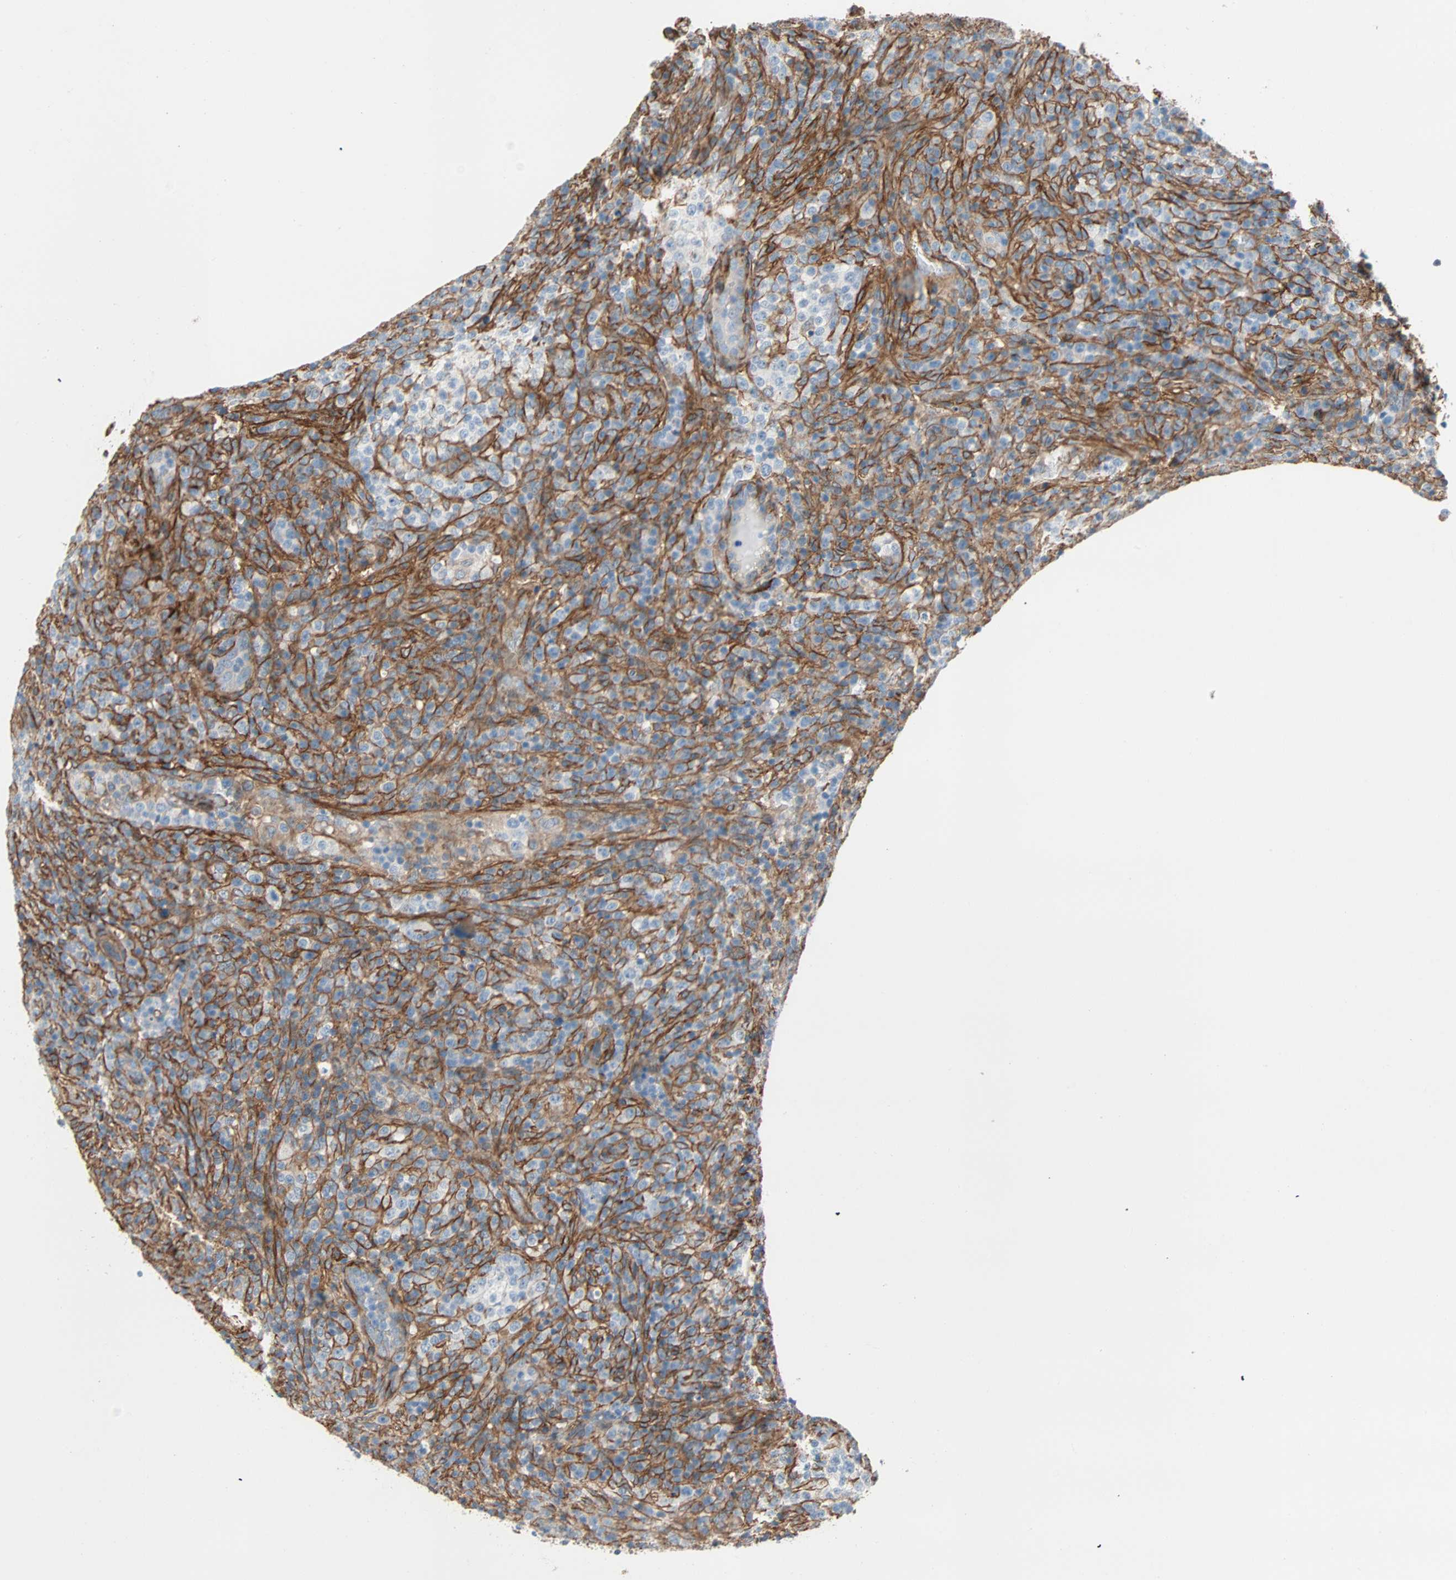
{"staining": {"intensity": "moderate", "quantity": ">75%", "location": "cytoplasmic/membranous"}, "tissue": "lymphoma", "cell_type": "Tumor cells", "image_type": "cancer", "snomed": [{"axis": "morphology", "description": "Malignant lymphoma, non-Hodgkin's type, High grade"}, {"axis": "topography", "description": "Lymph node"}], "caption": "This micrograph exhibits immunohistochemistry (IHC) staining of malignant lymphoma, non-Hodgkin's type (high-grade), with medium moderate cytoplasmic/membranous positivity in approximately >75% of tumor cells.", "gene": "EPB41L2", "patient": {"sex": "female", "age": 76}}